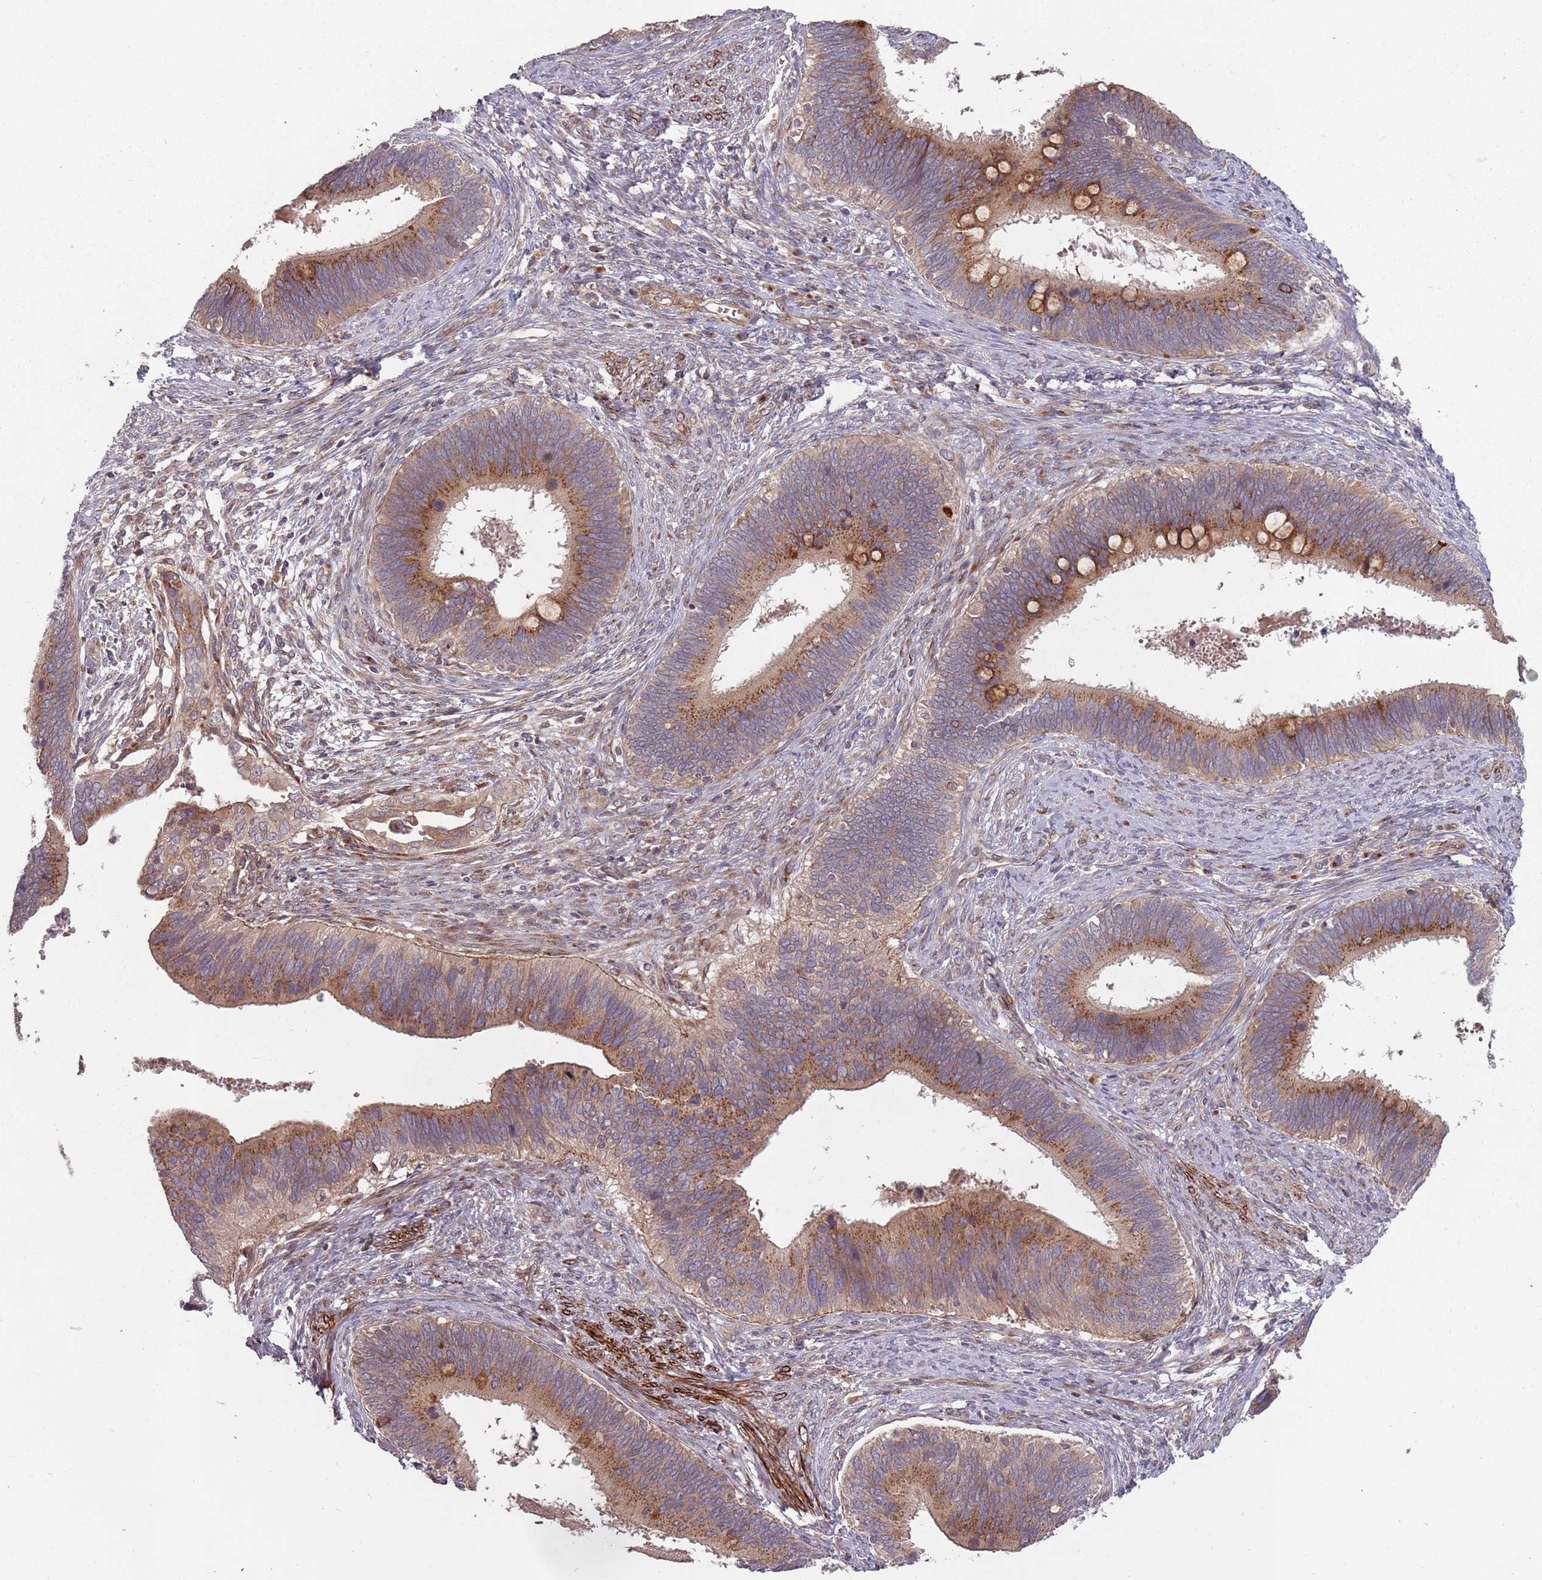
{"staining": {"intensity": "moderate", "quantity": ">75%", "location": "cytoplasmic/membranous"}, "tissue": "cervical cancer", "cell_type": "Tumor cells", "image_type": "cancer", "snomed": [{"axis": "morphology", "description": "Adenocarcinoma, NOS"}, {"axis": "topography", "description": "Cervix"}], "caption": "Cervical cancer (adenocarcinoma) stained for a protein demonstrates moderate cytoplasmic/membranous positivity in tumor cells. Nuclei are stained in blue.", "gene": "PLD6", "patient": {"sex": "female", "age": 42}}